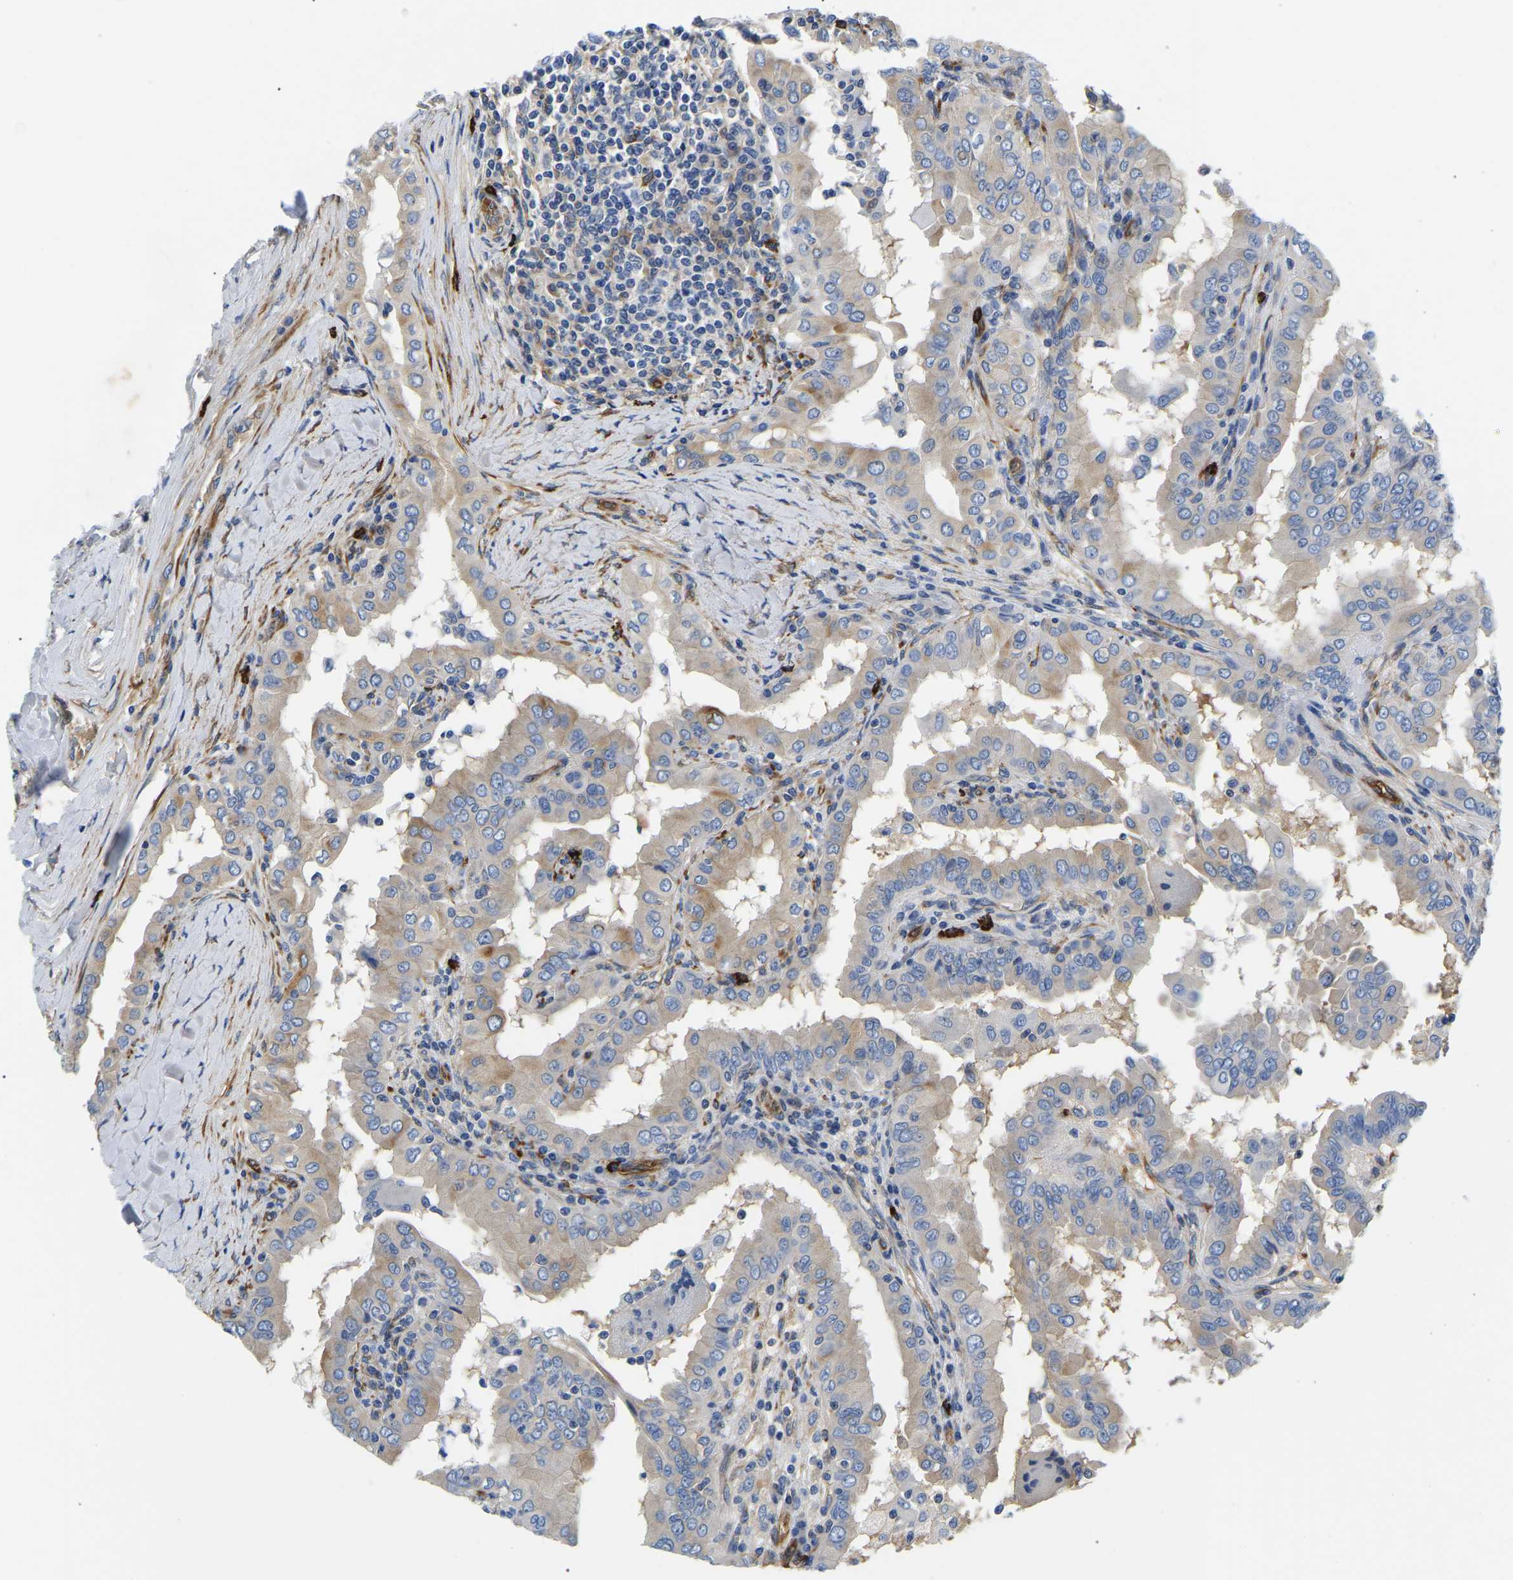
{"staining": {"intensity": "weak", "quantity": "25%-75%", "location": "cytoplasmic/membranous"}, "tissue": "thyroid cancer", "cell_type": "Tumor cells", "image_type": "cancer", "snomed": [{"axis": "morphology", "description": "Papillary adenocarcinoma, NOS"}, {"axis": "topography", "description": "Thyroid gland"}], "caption": "Immunohistochemistry (IHC) of thyroid cancer (papillary adenocarcinoma) demonstrates low levels of weak cytoplasmic/membranous positivity in about 25%-75% of tumor cells.", "gene": "DUSP8", "patient": {"sex": "male", "age": 33}}